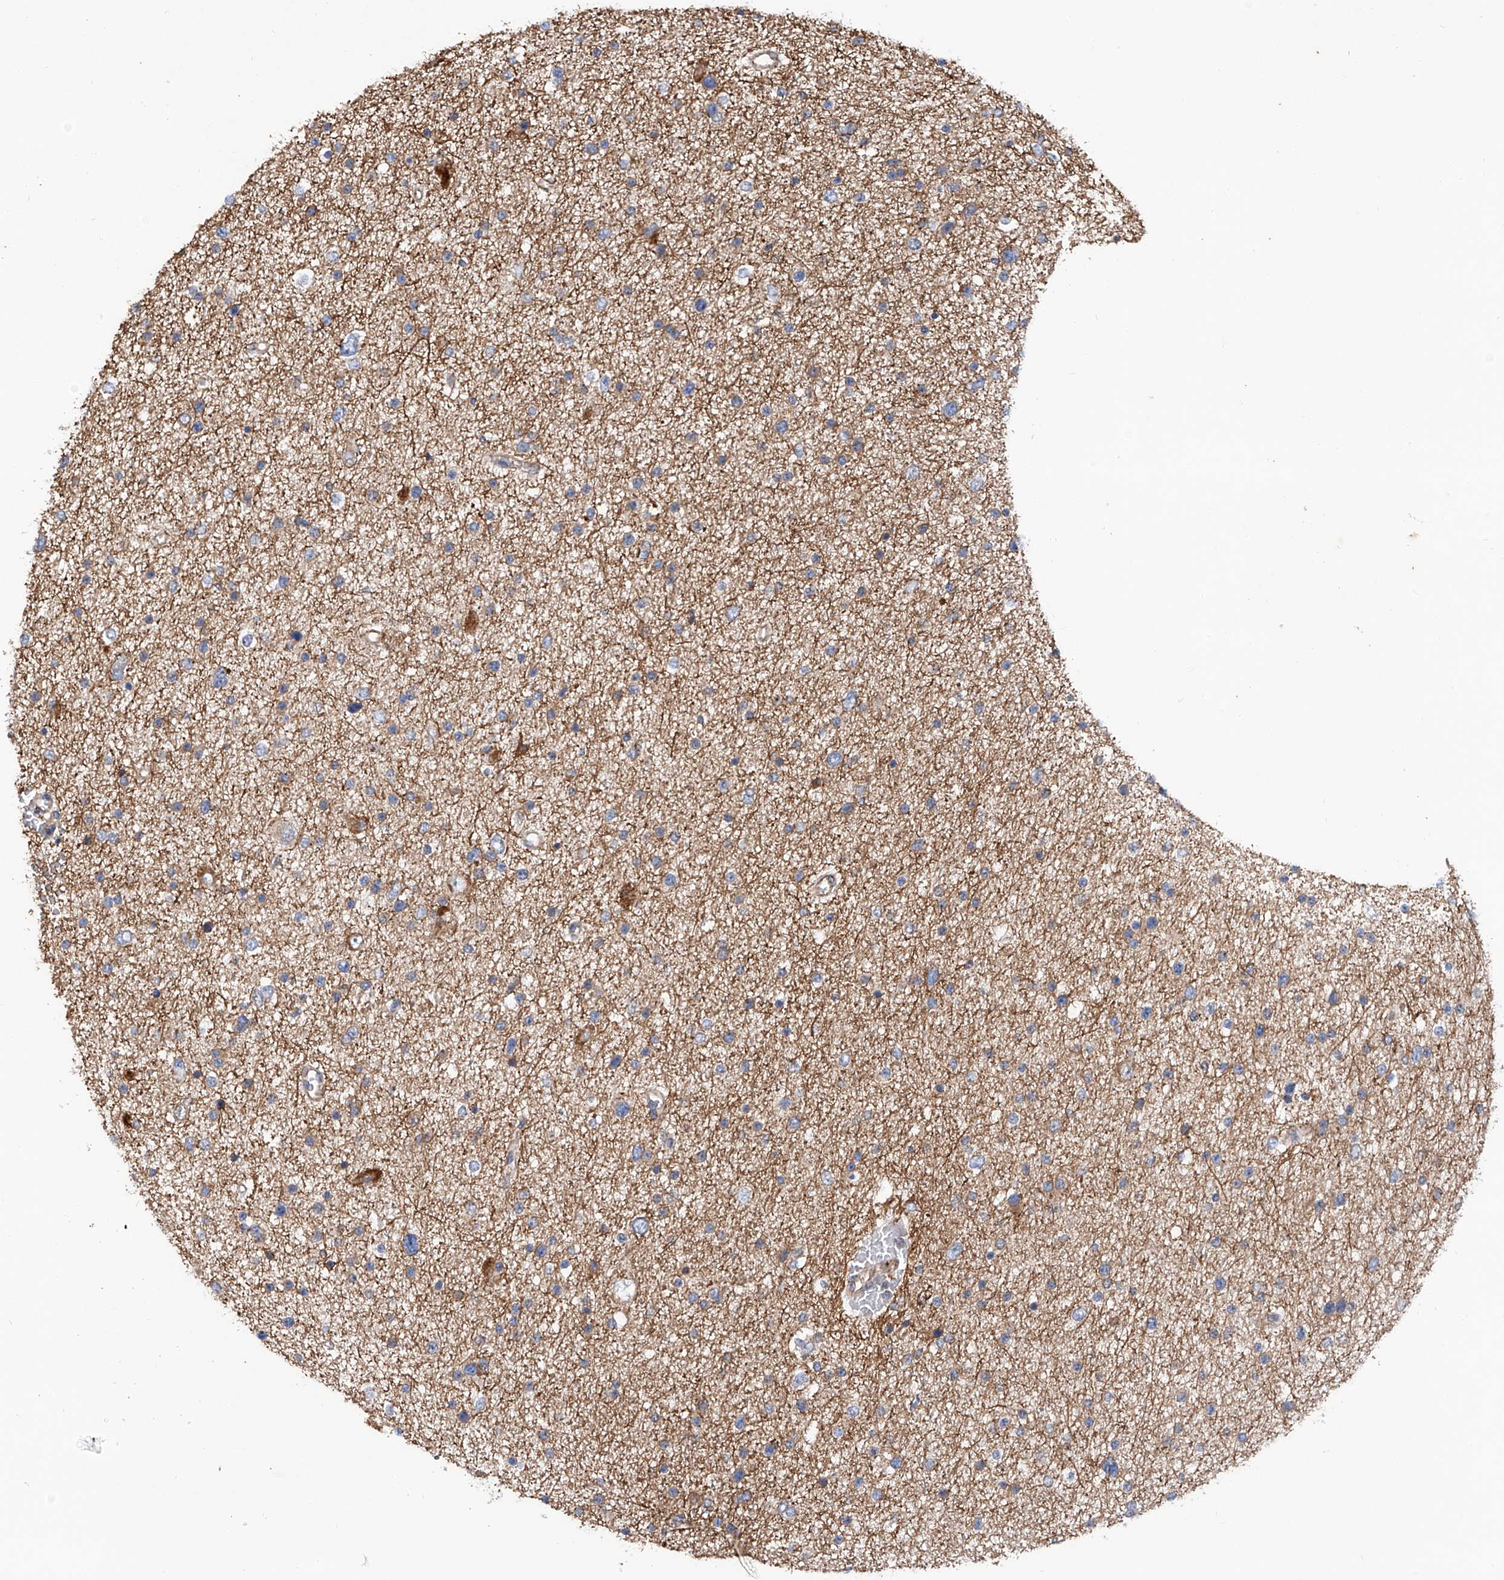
{"staining": {"intensity": "moderate", "quantity": "<25%", "location": "cytoplasmic/membranous"}, "tissue": "glioma", "cell_type": "Tumor cells", "image_type": "cancer", "snomed": [{"axis": "morphology", "description": "Glioma, malignant, Low grade"}, {"axis": "topography", "description": "Brain"}], "caption": "Tumor cells reveal low levels of moderate cytoplasmic/membranous positivity in approximately <25% of cells in human glioma. Nuclei are stained in blue.", "gene": "ASCC3", "patient": {"sex": "female", "age": 37}}